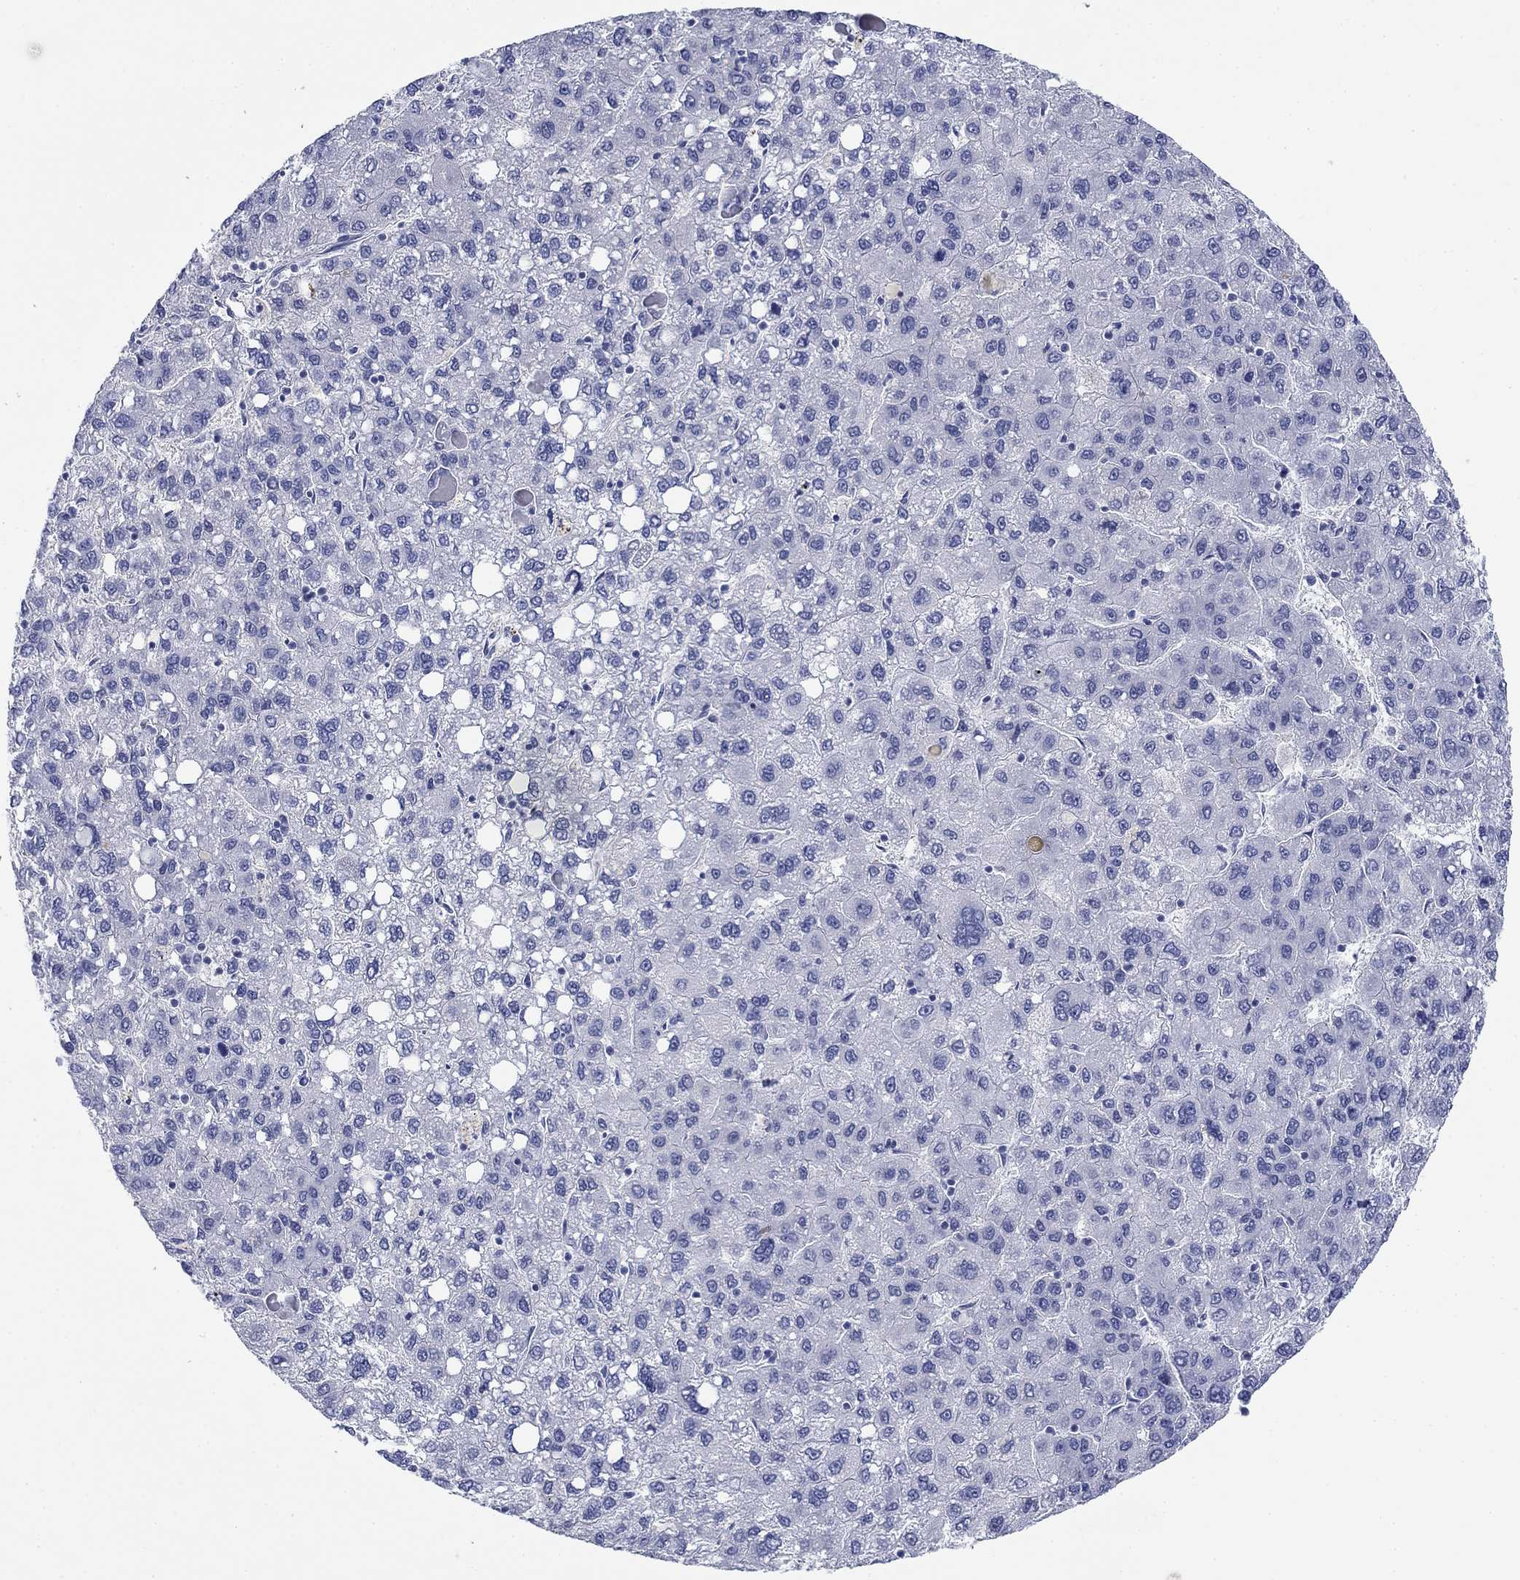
{"staining": {"intensity": "negative", "quantity": "none", "location": "none"}, "tissue": "liver cancer", "cell_type": "Tumor cells", "image_type": "cancer", "snomed": [{"axis": "morphology", "description": "Carcinoma, Hepatocellular, NOS"}, {"axis": "topography", "description": "Liver"}], "caption": "Immunohistochemical staining of human liver cancer (hepatocellular carcinoma) demonstrates no significant positivity in tumor cells.", "gene": "PTPRZ1", "patient": {"sex": "female", "age": 82}}